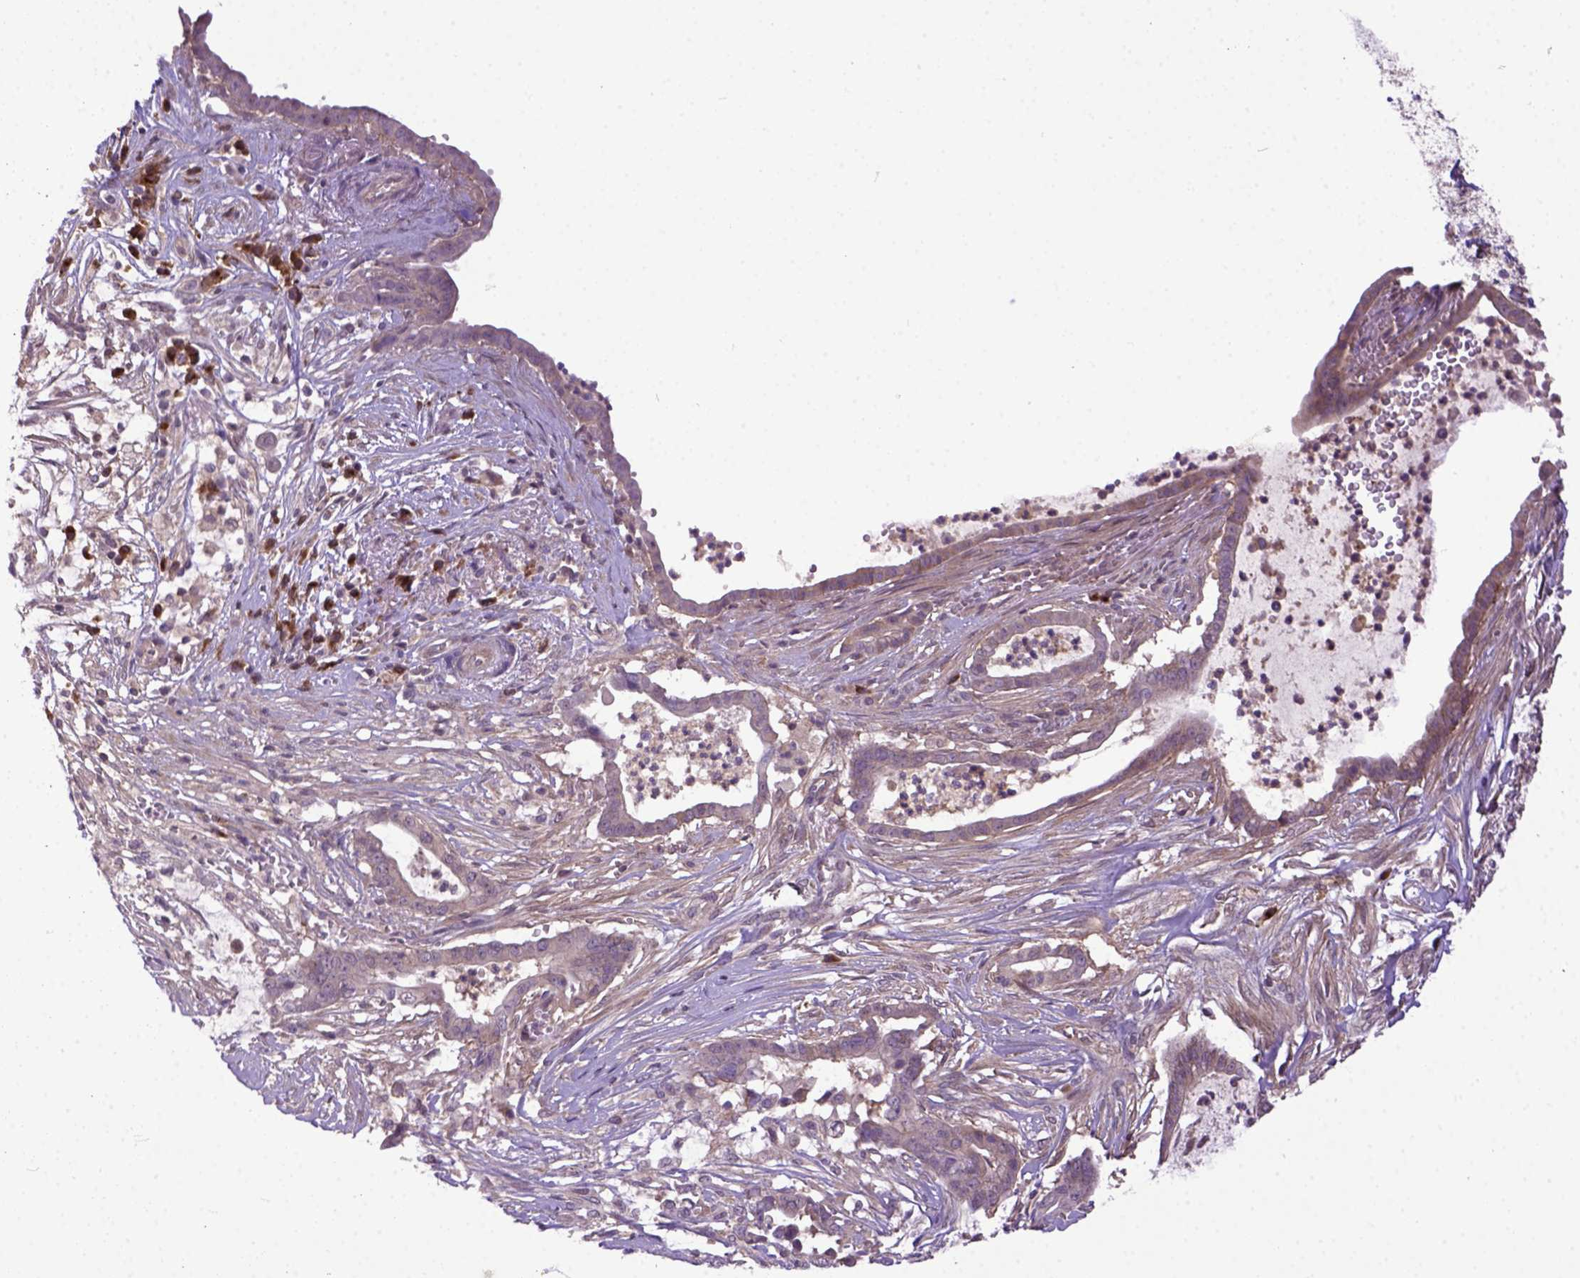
{"staining": {"intensity": "moderate", "quantity": "<25%", "location": "cytoplasmic/membranous"}, "tissue": "pancreatic cancer", "cell_type": "Tumor cells", "image_type": "cancer", "snomed": [{"axis": "morphology", "description": "Adenocarcinoma, NOS"}, {"axis": "topography", "description": "Pancreas"}], "caption": "Immunohistochemical staining of pancreatic adenocarcinoma displays moderate cytoplasmic/membranous protein staining in about <25% of tumor cells. (DAB (3,3'-diaminobenzidine) IHC, brown staining for protein, blue staining for nuclei).", "gene": "CPNE1", "patient": {"sex": "male", "age": 61}}